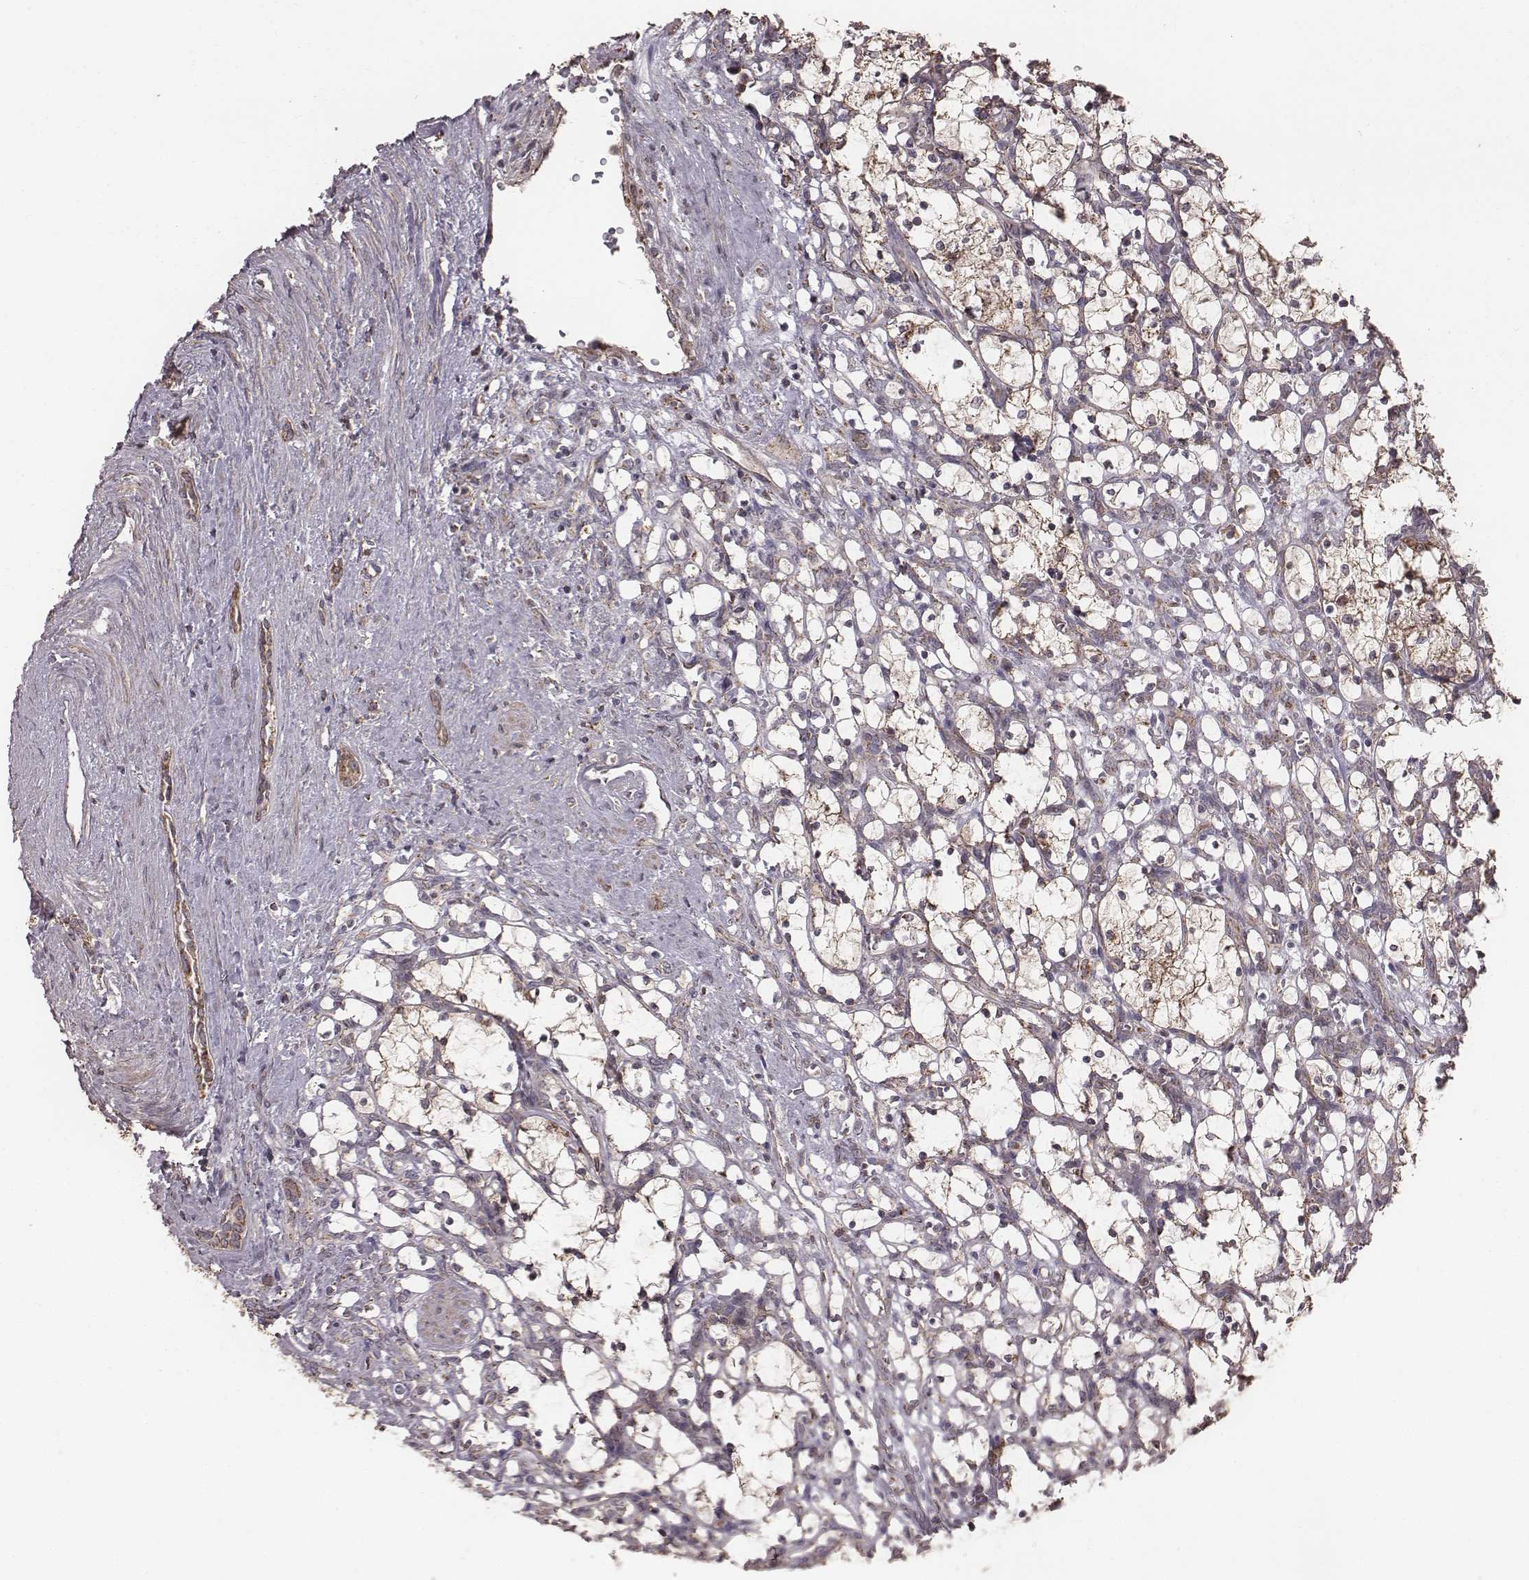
{"staining": {"intensity": "moderate", "quantity": ">75%", "location": "cytoplasmic/membranous"}, "tissue": "renal cancer", "cell_type": "Tumor cells", "image_type": "cancer", "snomed": [{"axis": "morphology", "description": "Adenocarcinoma, NOS"}, {"axis": "topography", "description": "Kidney"}], "caption": "The micrograph exhibits a brown stain indicating the presence of a protein in the cytoplasmic/membranous of tumor cells in renal cancer.", "gene": "PDCD2L", "patient": {"sex": "female", "age": 69}}